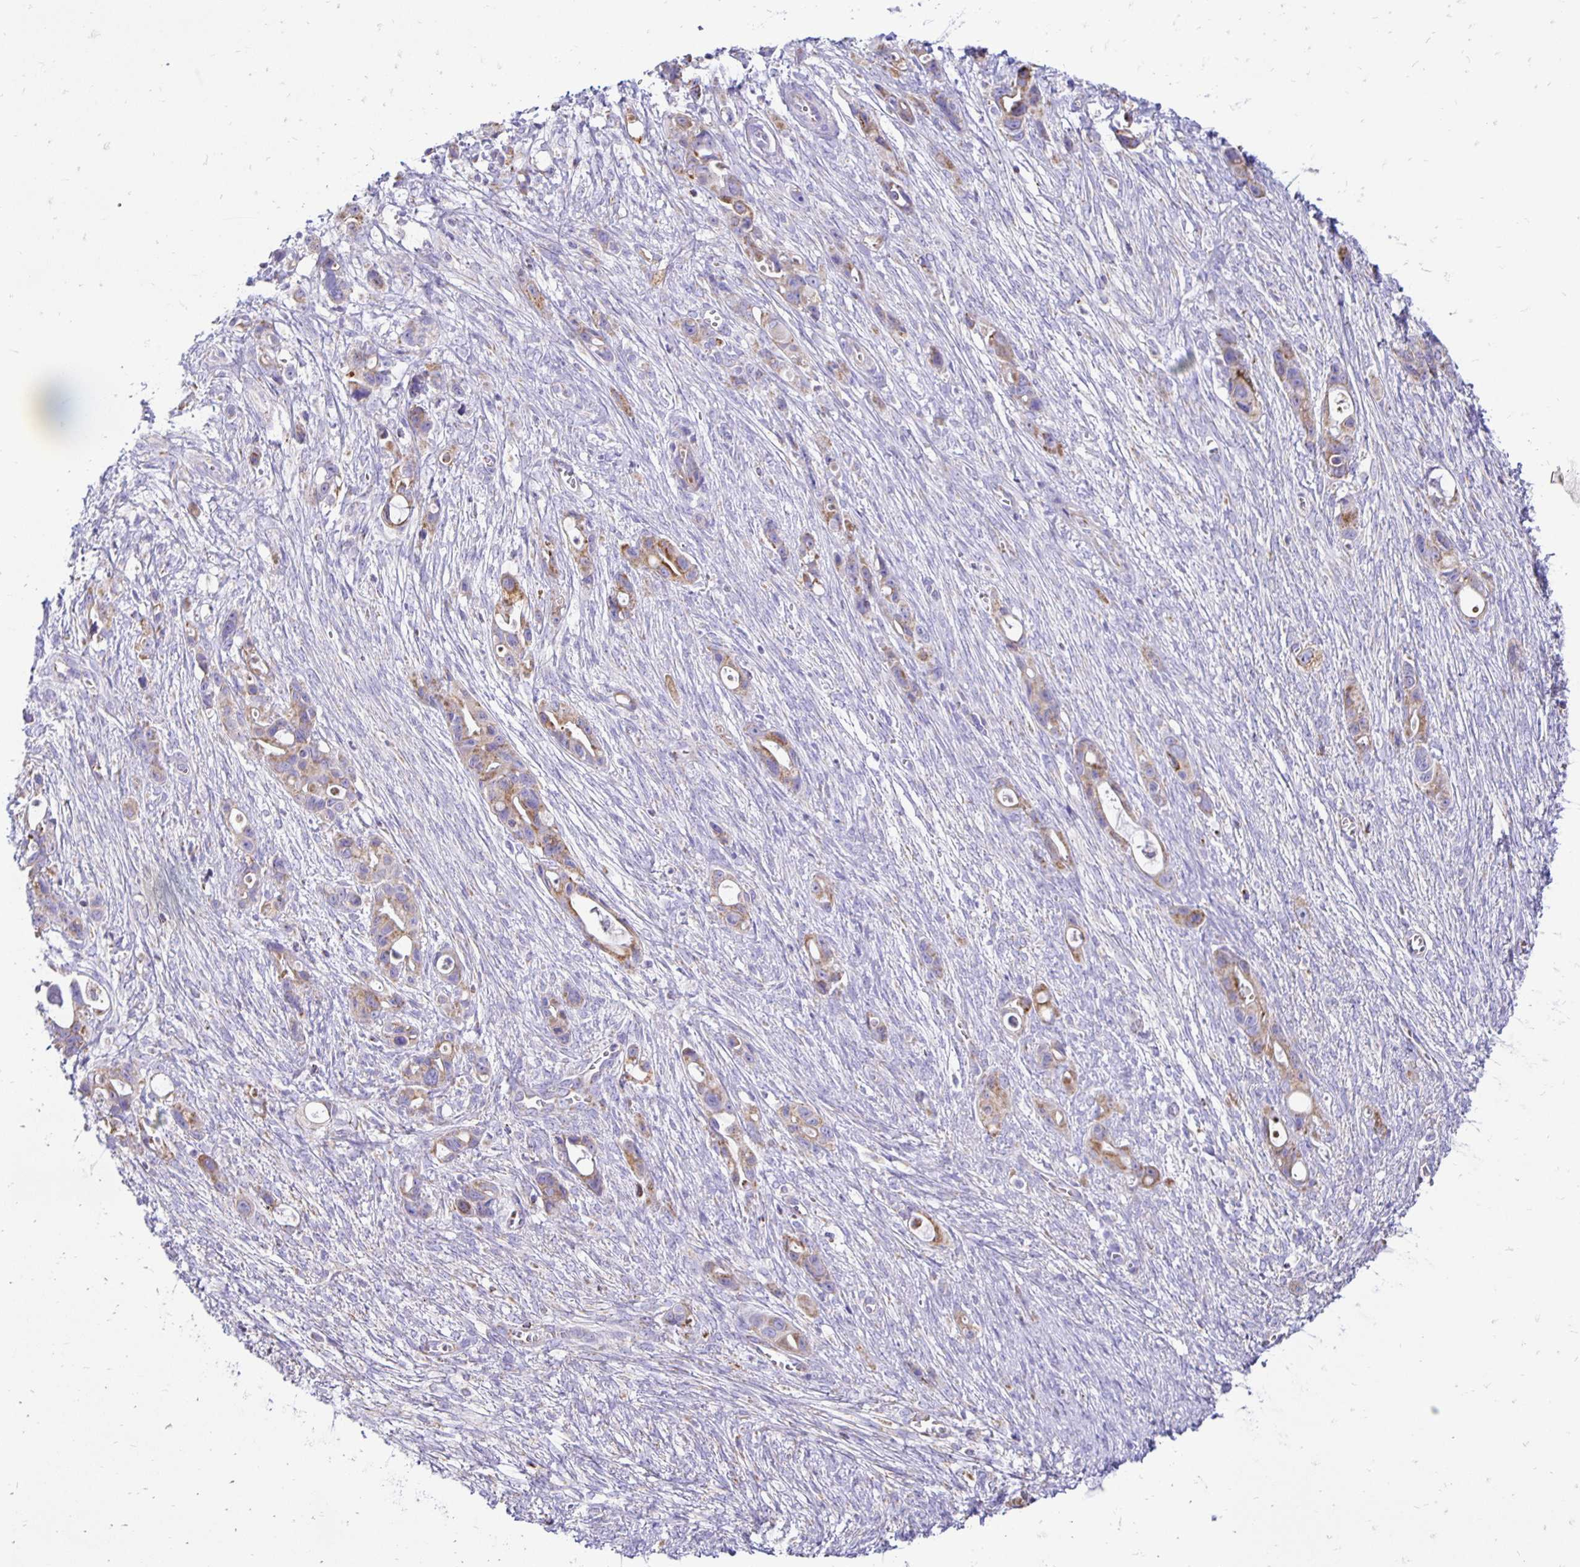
{"staining": {"intensity": "weak", "quantity": ">75%", "location": "cytoplasmic/membranous"}, "tissue": "ovarian cancer", "cell_type": "Tumor cells", "image_type": "cancer", "snomed": [{"axis": "morphology", "description": "Cystadenocarcinoma, mucinous, NOS"}, {"axis": "topography", "description": "Ovary"}], "caption": "The photomicrograph shows immunohistochemical staining of ovarian cancer. There is weak cytoplasmic/membranous expression is identified in approximately >75% of tumor cells. (DAB (3,3'-diaminobenzidine) = brown stain, brightfield microscopy at high magnification).", "gene": "PLAAT2", "patient": {"sex": "female", "age": 70}}